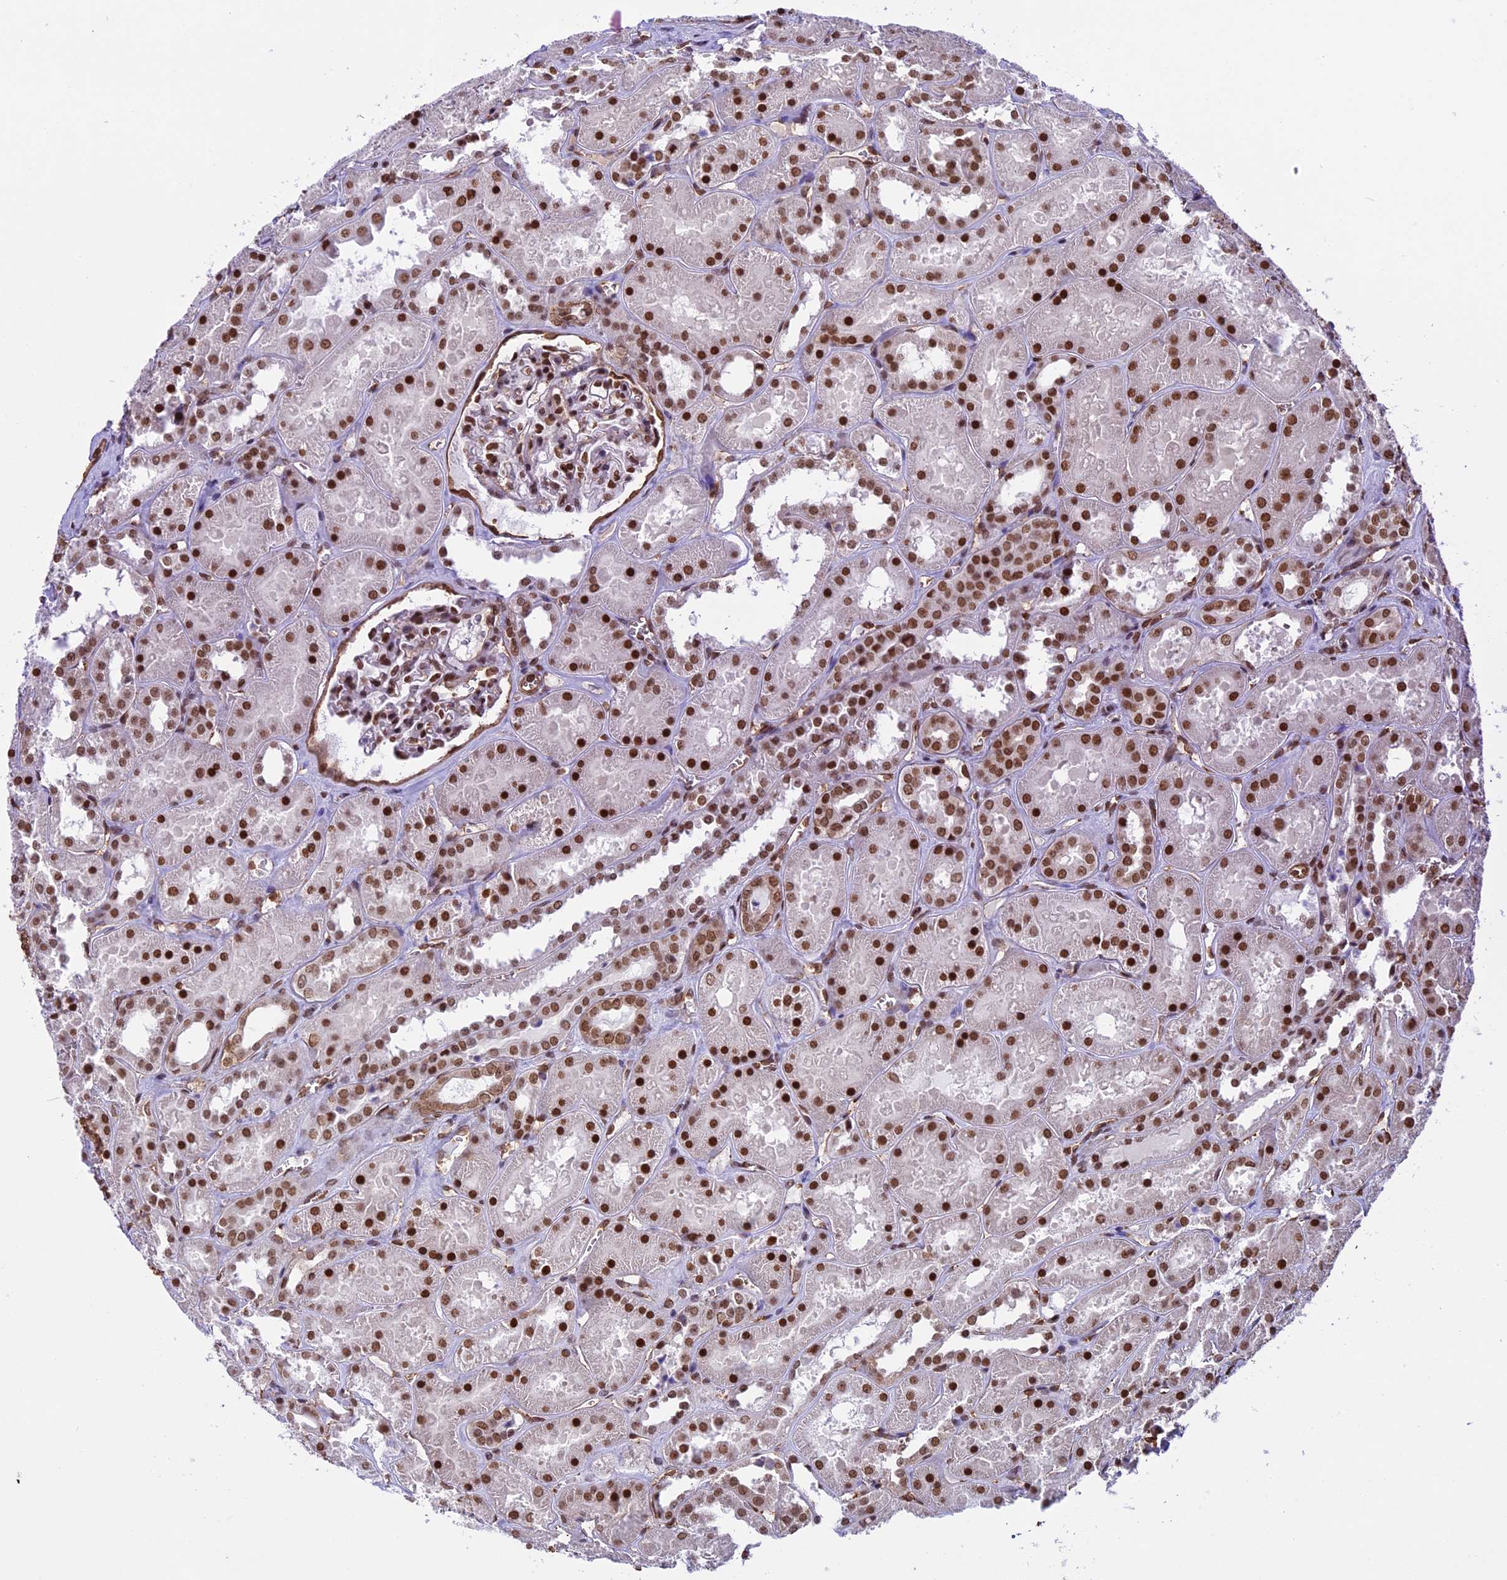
{"staining": {"intensity": "moderate", "quantity": ">75%", "location": "nuclear"}, "tissue": "kidney", "cell_type": "Cells in glomeruli", "image_type": "normal", "snomed": [{"axis": "morphology", "description": "Normal tissue, NOS"}, {"axis": "topography", "description": "Kidney"}], "caption": "A brown stain shows moderate nuclear staining of a protein in cells in glomeruli of benign human kidney. Ihc stains the protein in brown and the nuclei are stained blue.", "gene": "MPHOSPH8", "patient": {"sex": "female", "age": 41}}